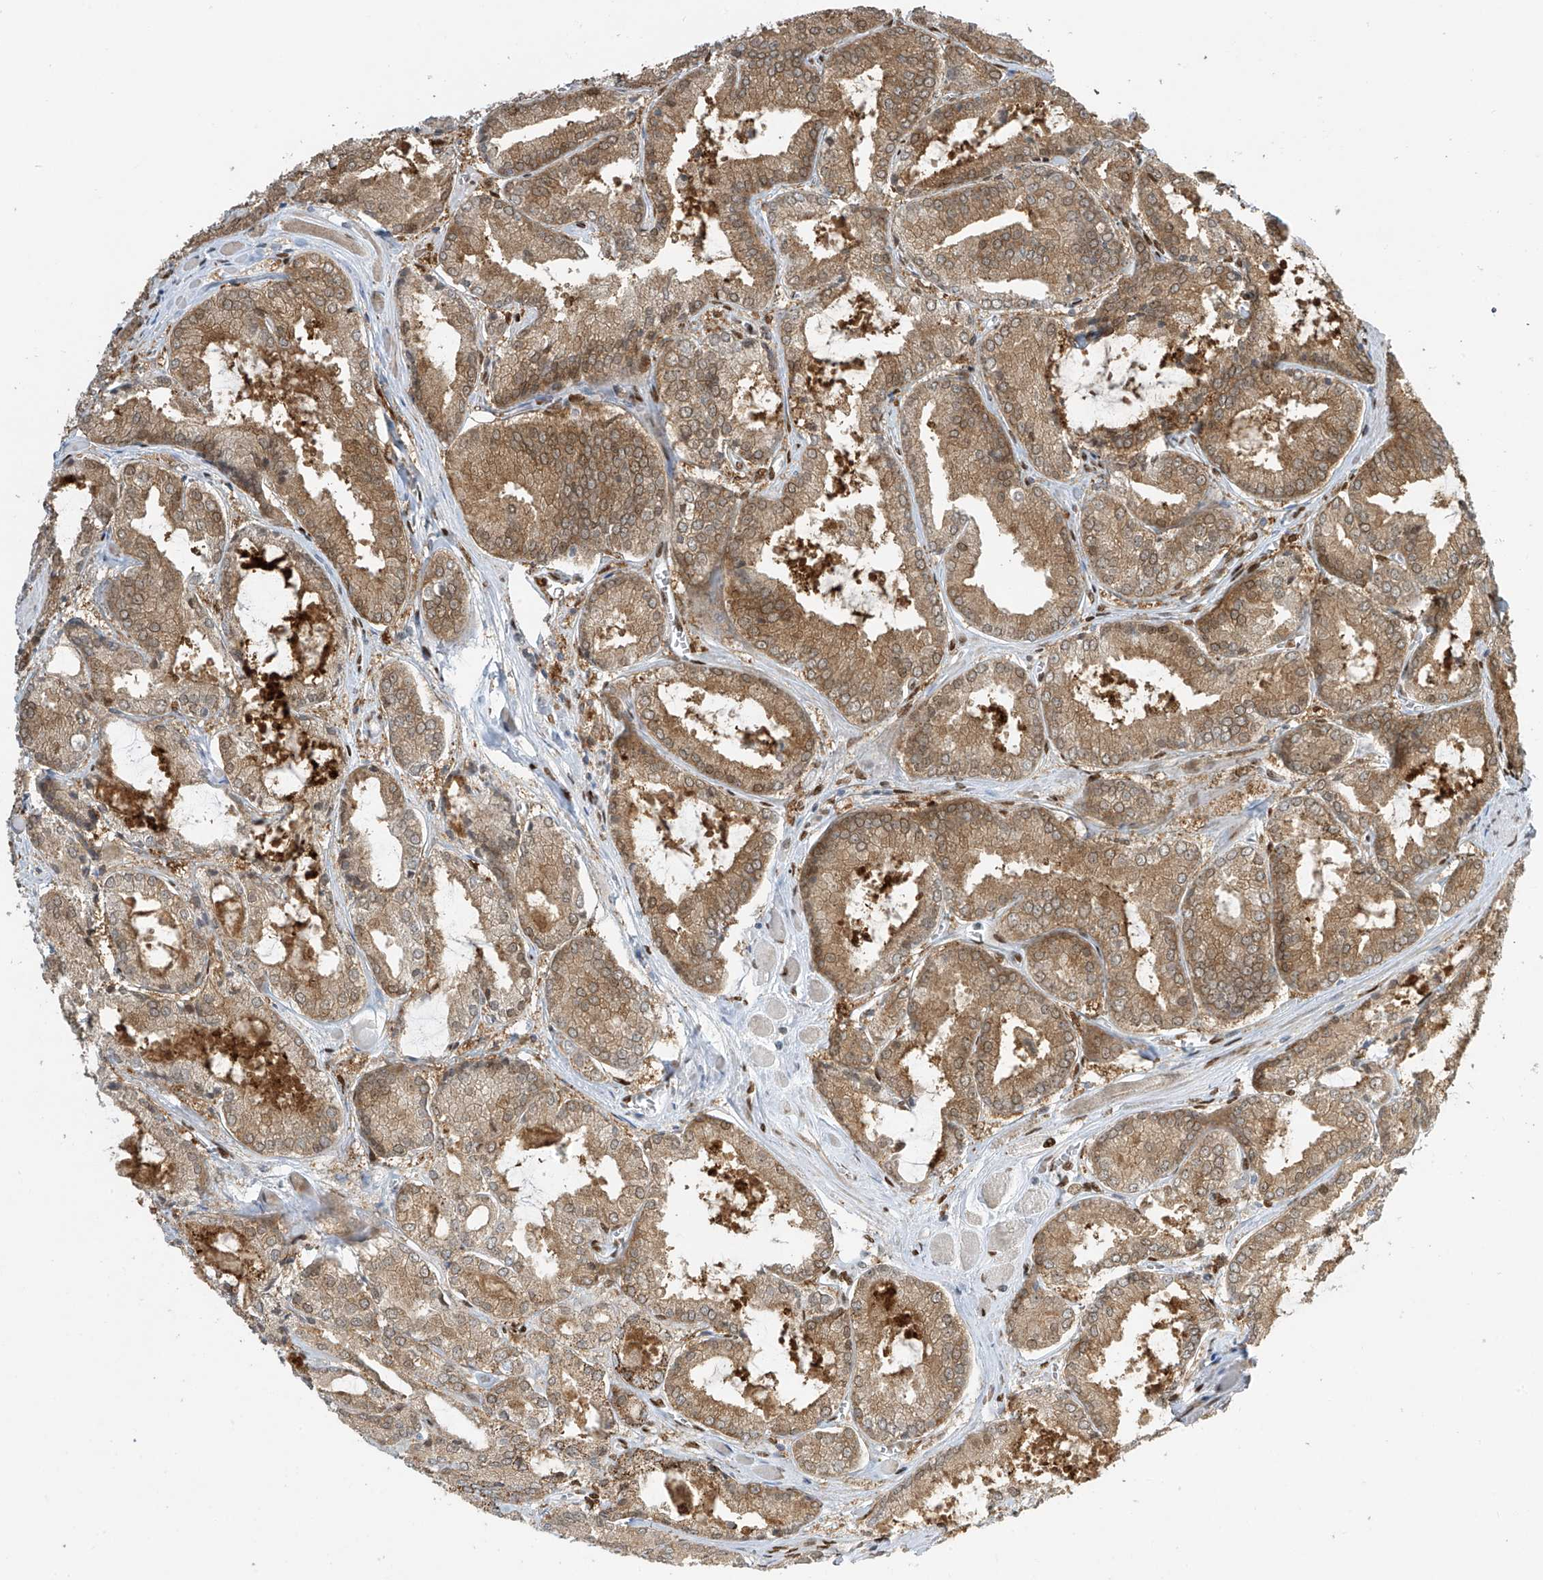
{"staining": {"intensity": "moderate", "quantity": ">75%", "location": "cytoplasmic/membranous"}, "tissue": "prostate cancer", "cell_type": "Tumor cells", "image_type": "cancer", "snomed": [{"axis": "morphology", "description": "Adenocarcinoma, Low grade"}, {"axis": "topography", "description": "Prostate"}], "caption": "This photomicrograph displays prostate cancer (low-grade adenocarcinoma) stained with immunohistochemistry (IHC) to label a protein in brown. The cytoplasmic/membranous of tumor cells show moderate positivity for the protein. Nuclei are counter-stained blue.", "gene": "PM20D2", "patient": {"sex": "male", "age": 67}}